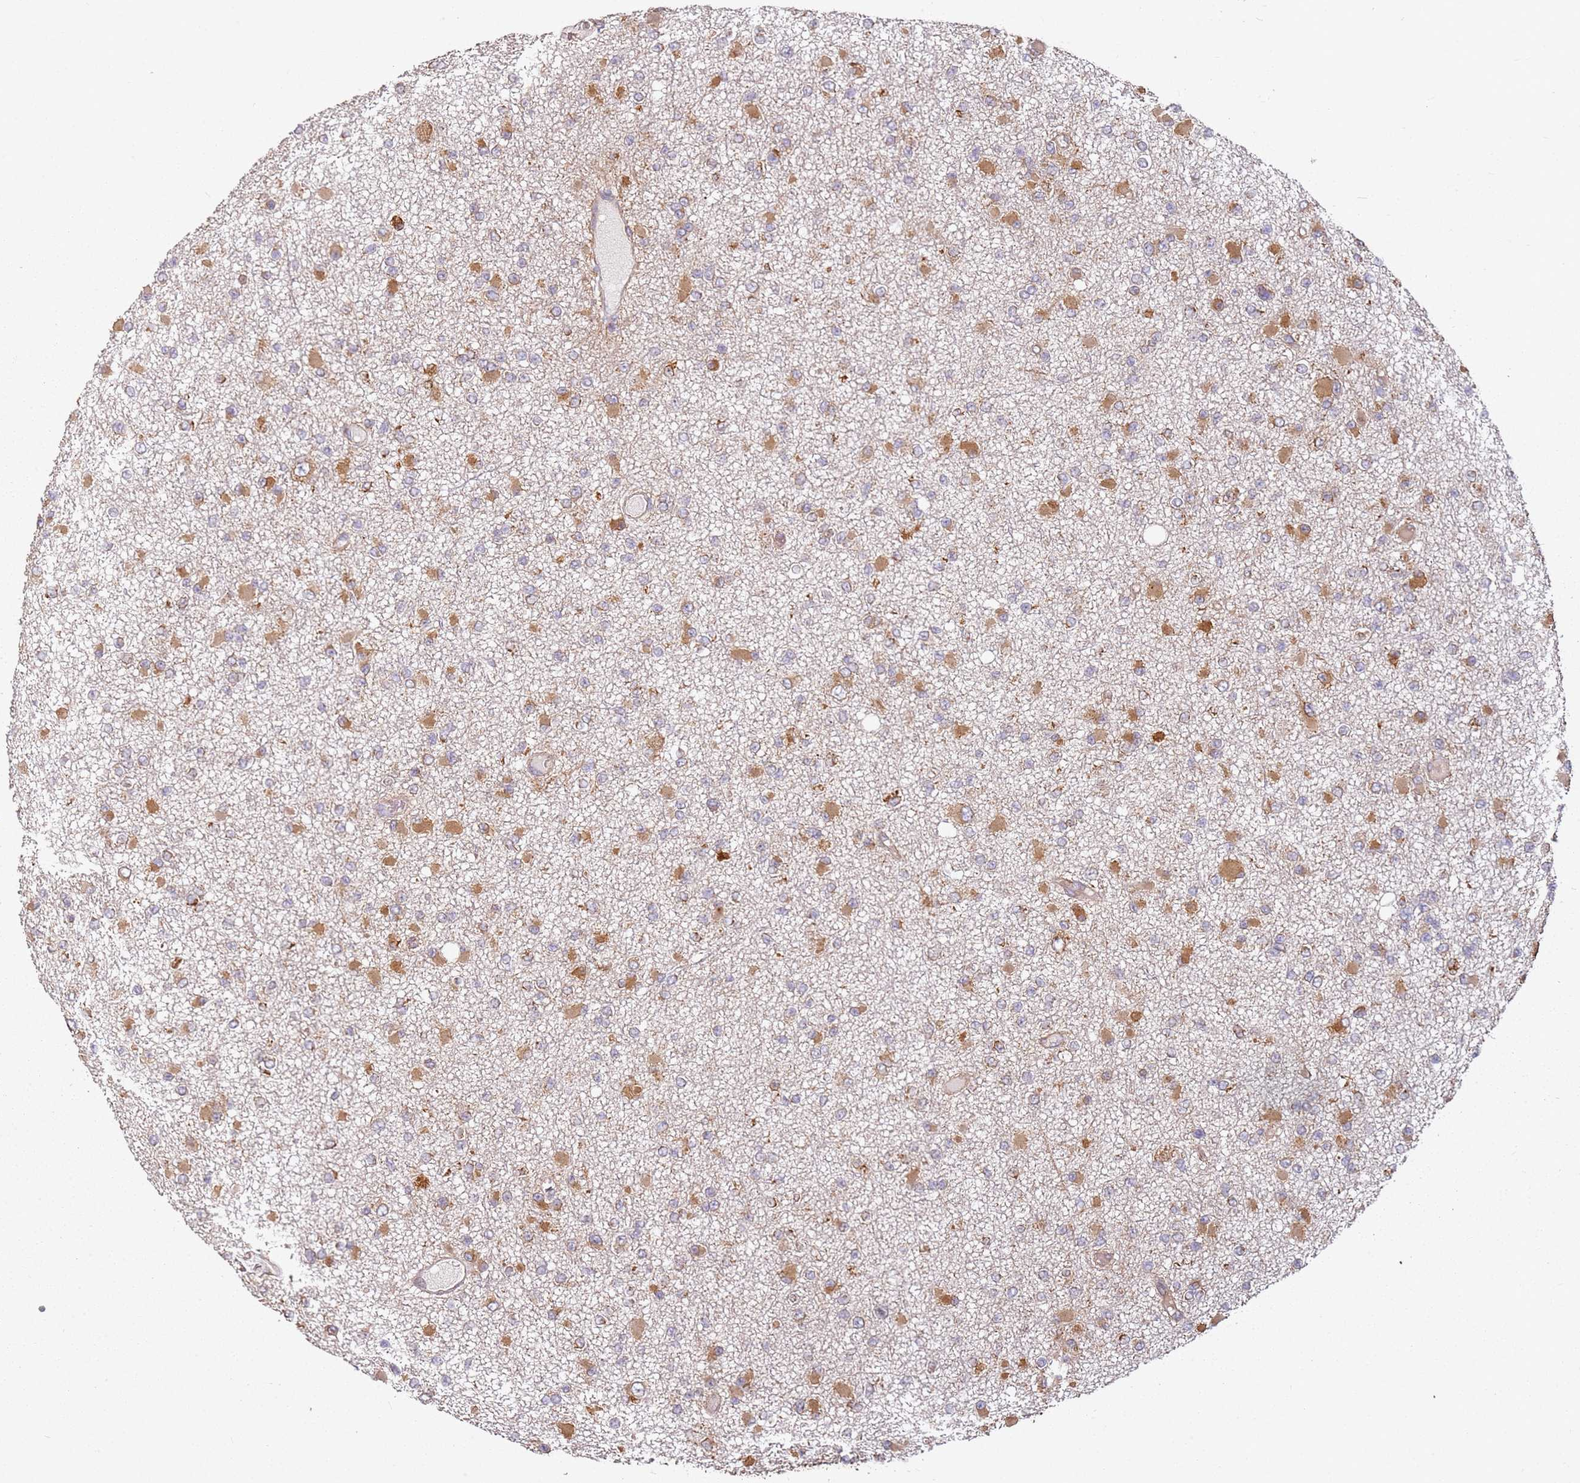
{"staining": {"intensity": "moderate", "quantity": ">75%", "location": "cytoplasmic/membranous"}, "tissue": "glioma", "cell_type": "Tumor cells", "image_type": "cancer", "snomed": [{"axis": "morphology", "description": "Glioma, malignant, Low grade"}, {"axis": "topography", "description": "Brain"}], "caption": "Tumor cells display medium levels of moderate cytoplasmic/membranous positivity in about >75% of cells in human low-grade glioma (malignant). The protein is stained brown, and the nuclei are stained in blue (DAB IHC with brightfield microscopy, high magnification).", "gene": "ARFRP1", "patient": {"sex": "female", "age": 22}}